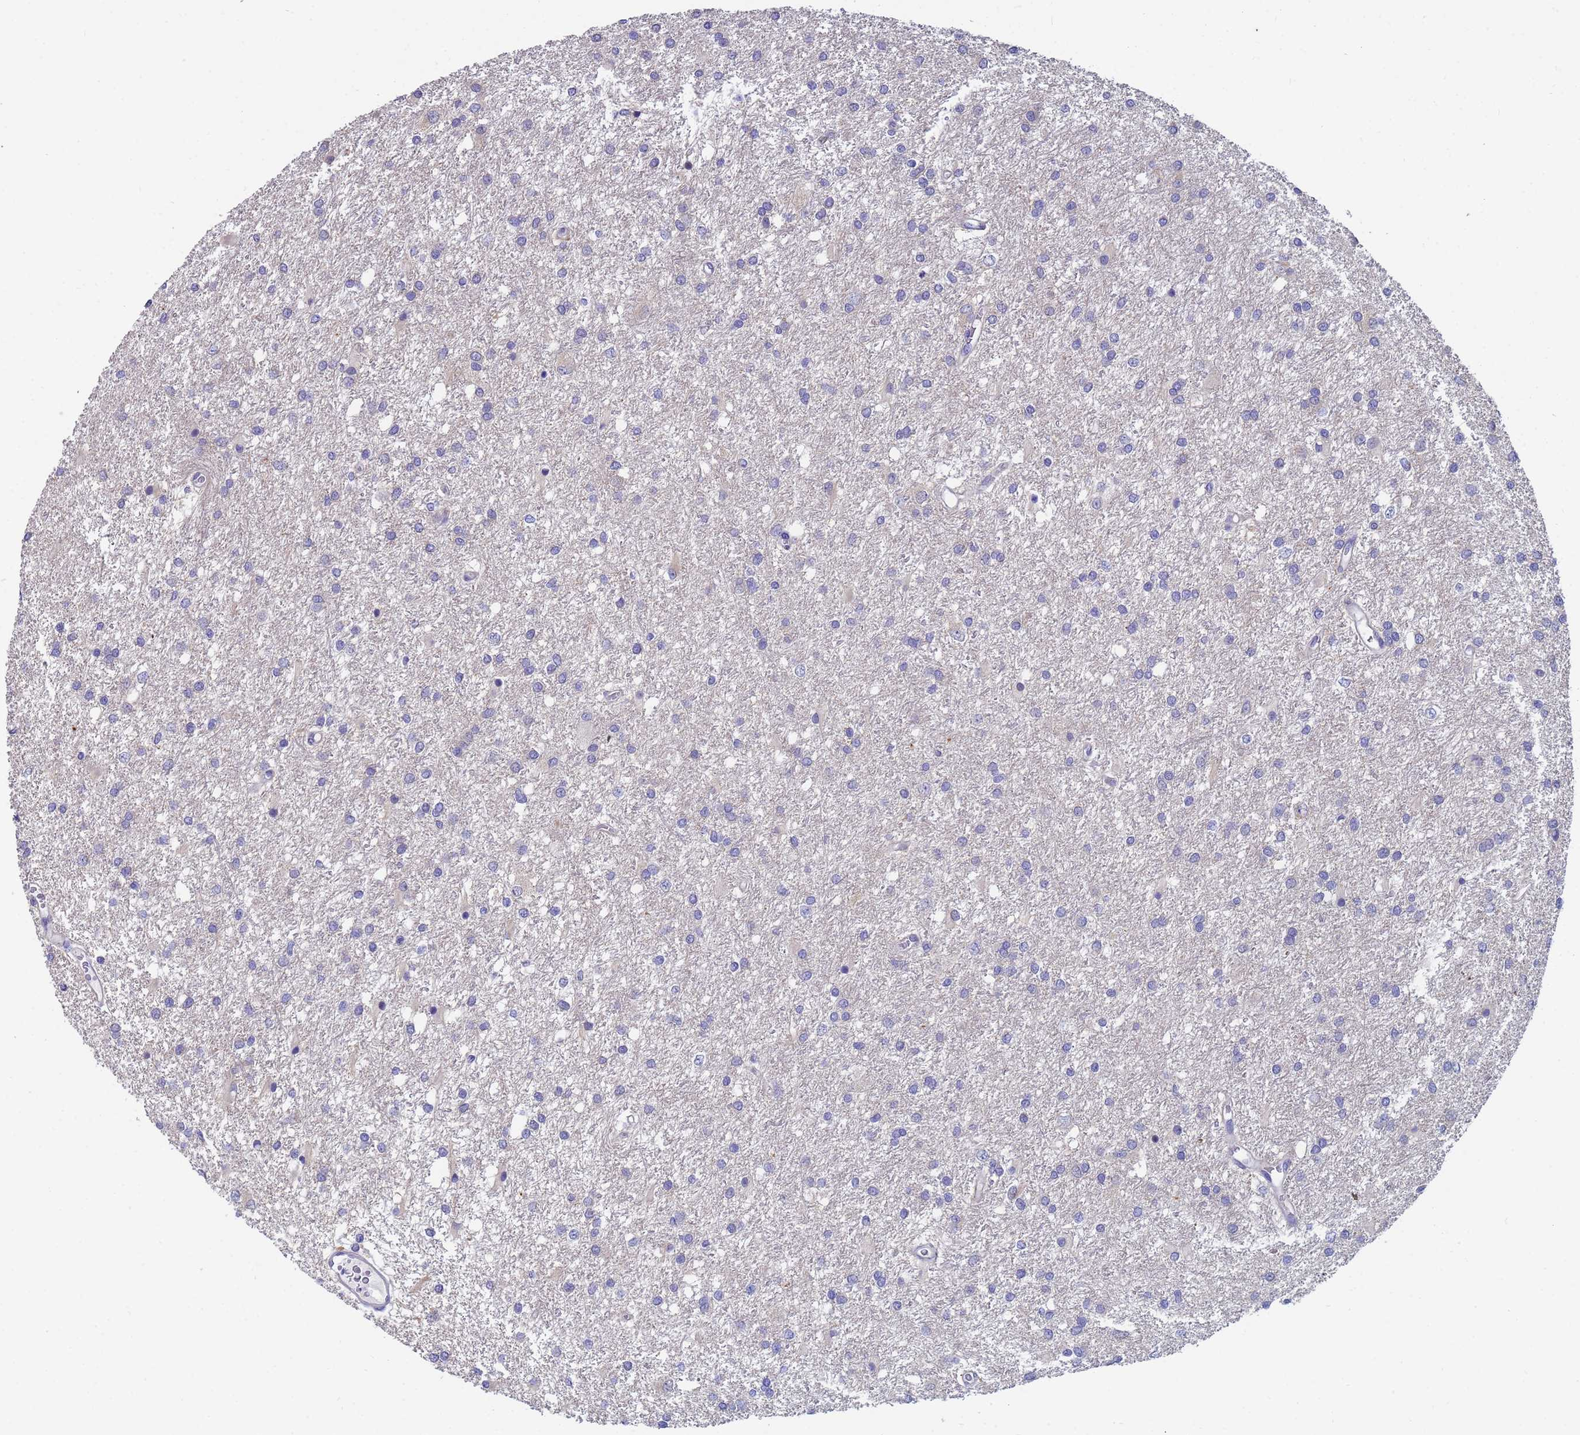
{"staining": {"intensity": "negative", "quantity": "none", "location": "none"}, "tissue": "glioma", "cell_type": "Tumor cells", "image_type": "cancer", "snomed": [{"axis": "morphology", "description": "Glioma, malignant, High grade"}, {"axis": "topography", "description": "Brain"}], "caption": "High magnification brightfield microscopy of malignant high-grade glioma stained with DAB (brown) and counterstained with hematoxylin (blue): tumor cells show no significant positivity.", "gene": "TTLL11", "patient": {"sex": "female", "age": 50}}